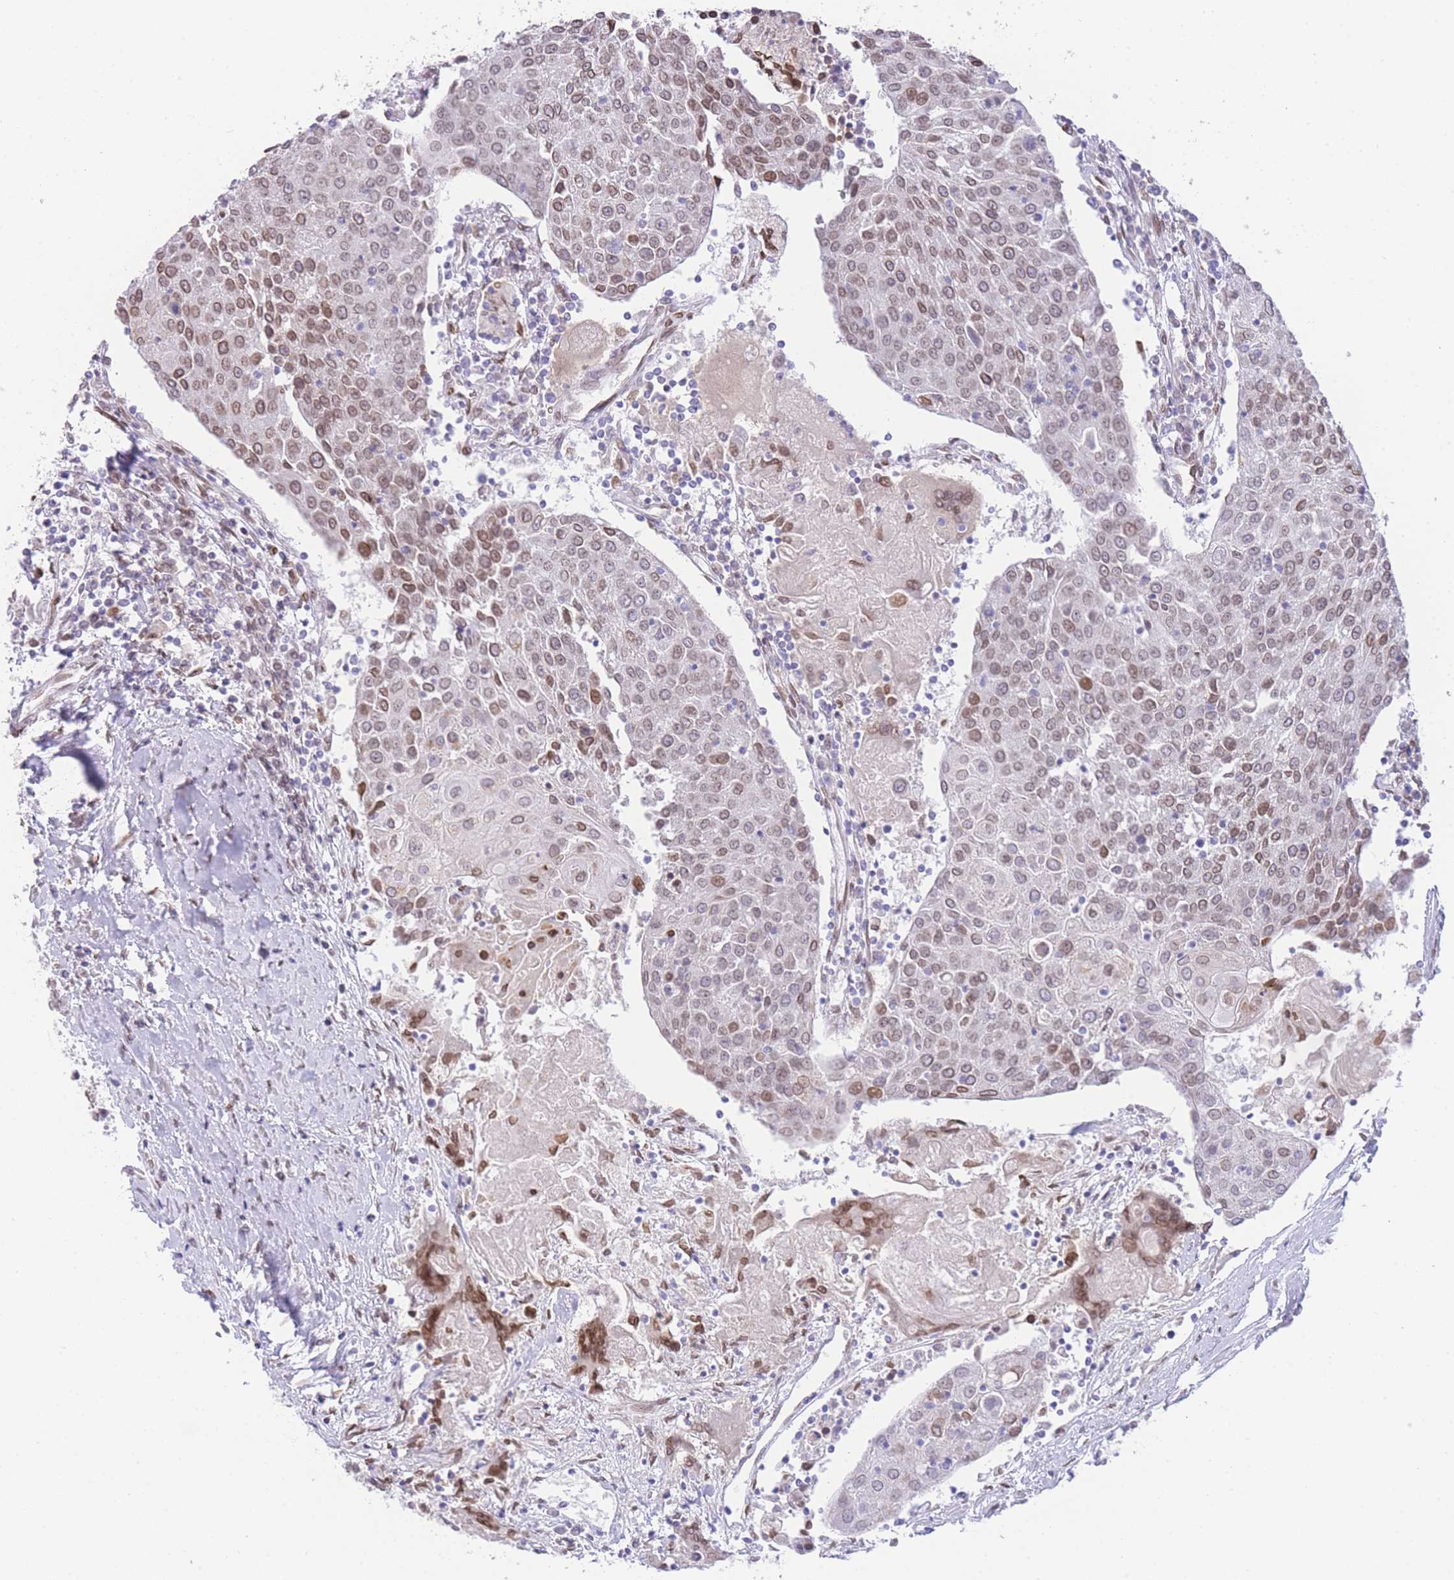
{"staining": {"intensity": "moderate", "quantity": ">75%", "location": "cytoplasmic/membranous,nuclear"}, "tissue": "urothelial cancer", "cell_type": "Tumor cells", "image_type": "cancer", "snomed": [{"axis": "morphology", "description": "Urothelial carcinoma, High grade"}, {"axis": "topography", "description": "Urinary bladder"}], "caption": "Immunohistochemical staining of urothelial carcinoma (high-grade) displays medium levels of moderate cytoplasmic/membranous and nuclear expression in about >75% of tumor cells. (Brightfield microscopy of DAB IHC at high magnification).", "gene": "OR10AD1", "patient": {"sex": "female", "age": 85}}